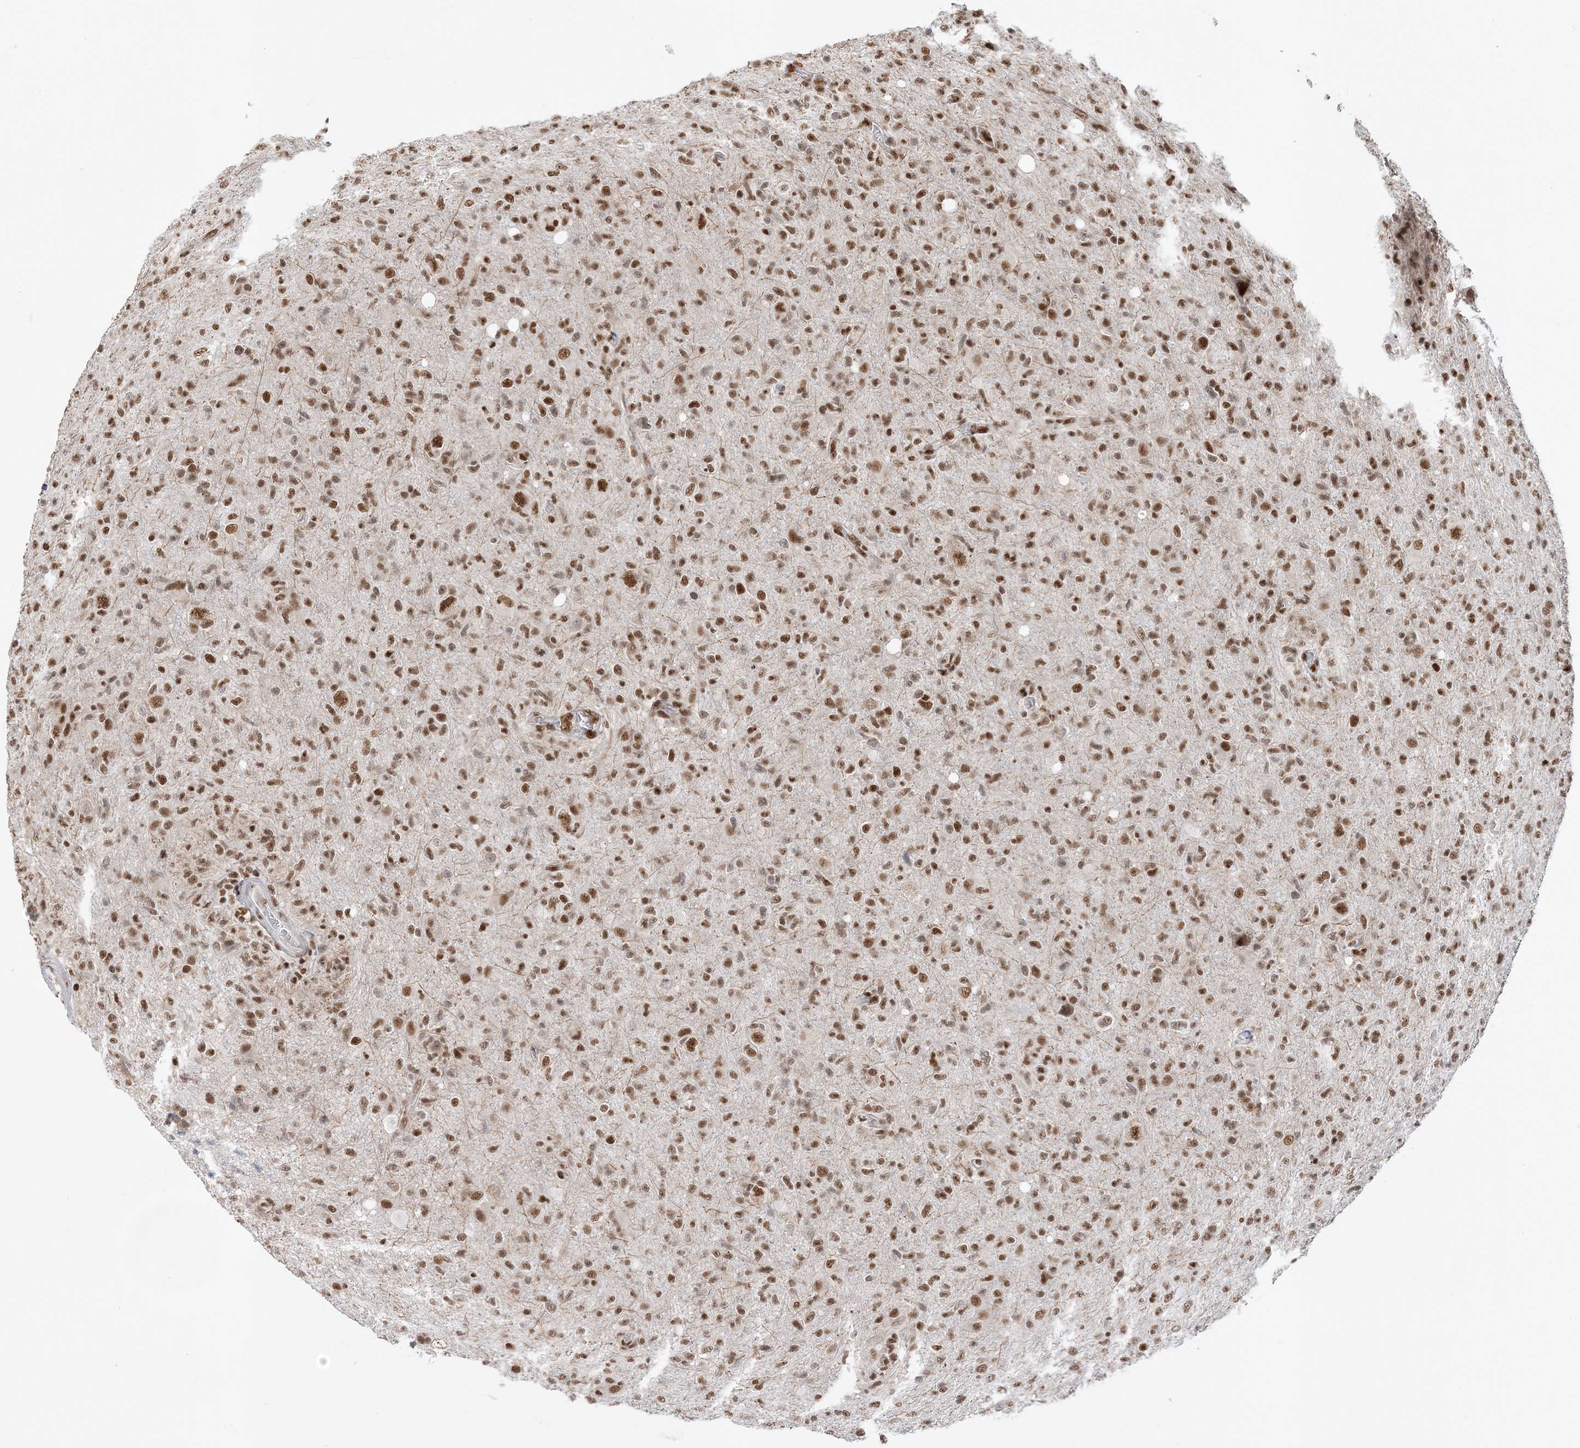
{"staining": {"intensity": "moderate", "quantity": ">75%", "location": "nuclear"}, "tissue": "glioma", "cell_type": "Tumor cells", "image_type": "cancer", "snomed": [{"axis": "morphology", "description": "Glioma, malignant, High grade"}, {"axis": "topography", "description": "Brain"}], "caption": "The image demonstrates staining of glioma, revealing moderate nuclear protein expression (brown color) within tumor cells.", "gene": "SEPHS1", "patient": {"sex": "female", "age": 57}}